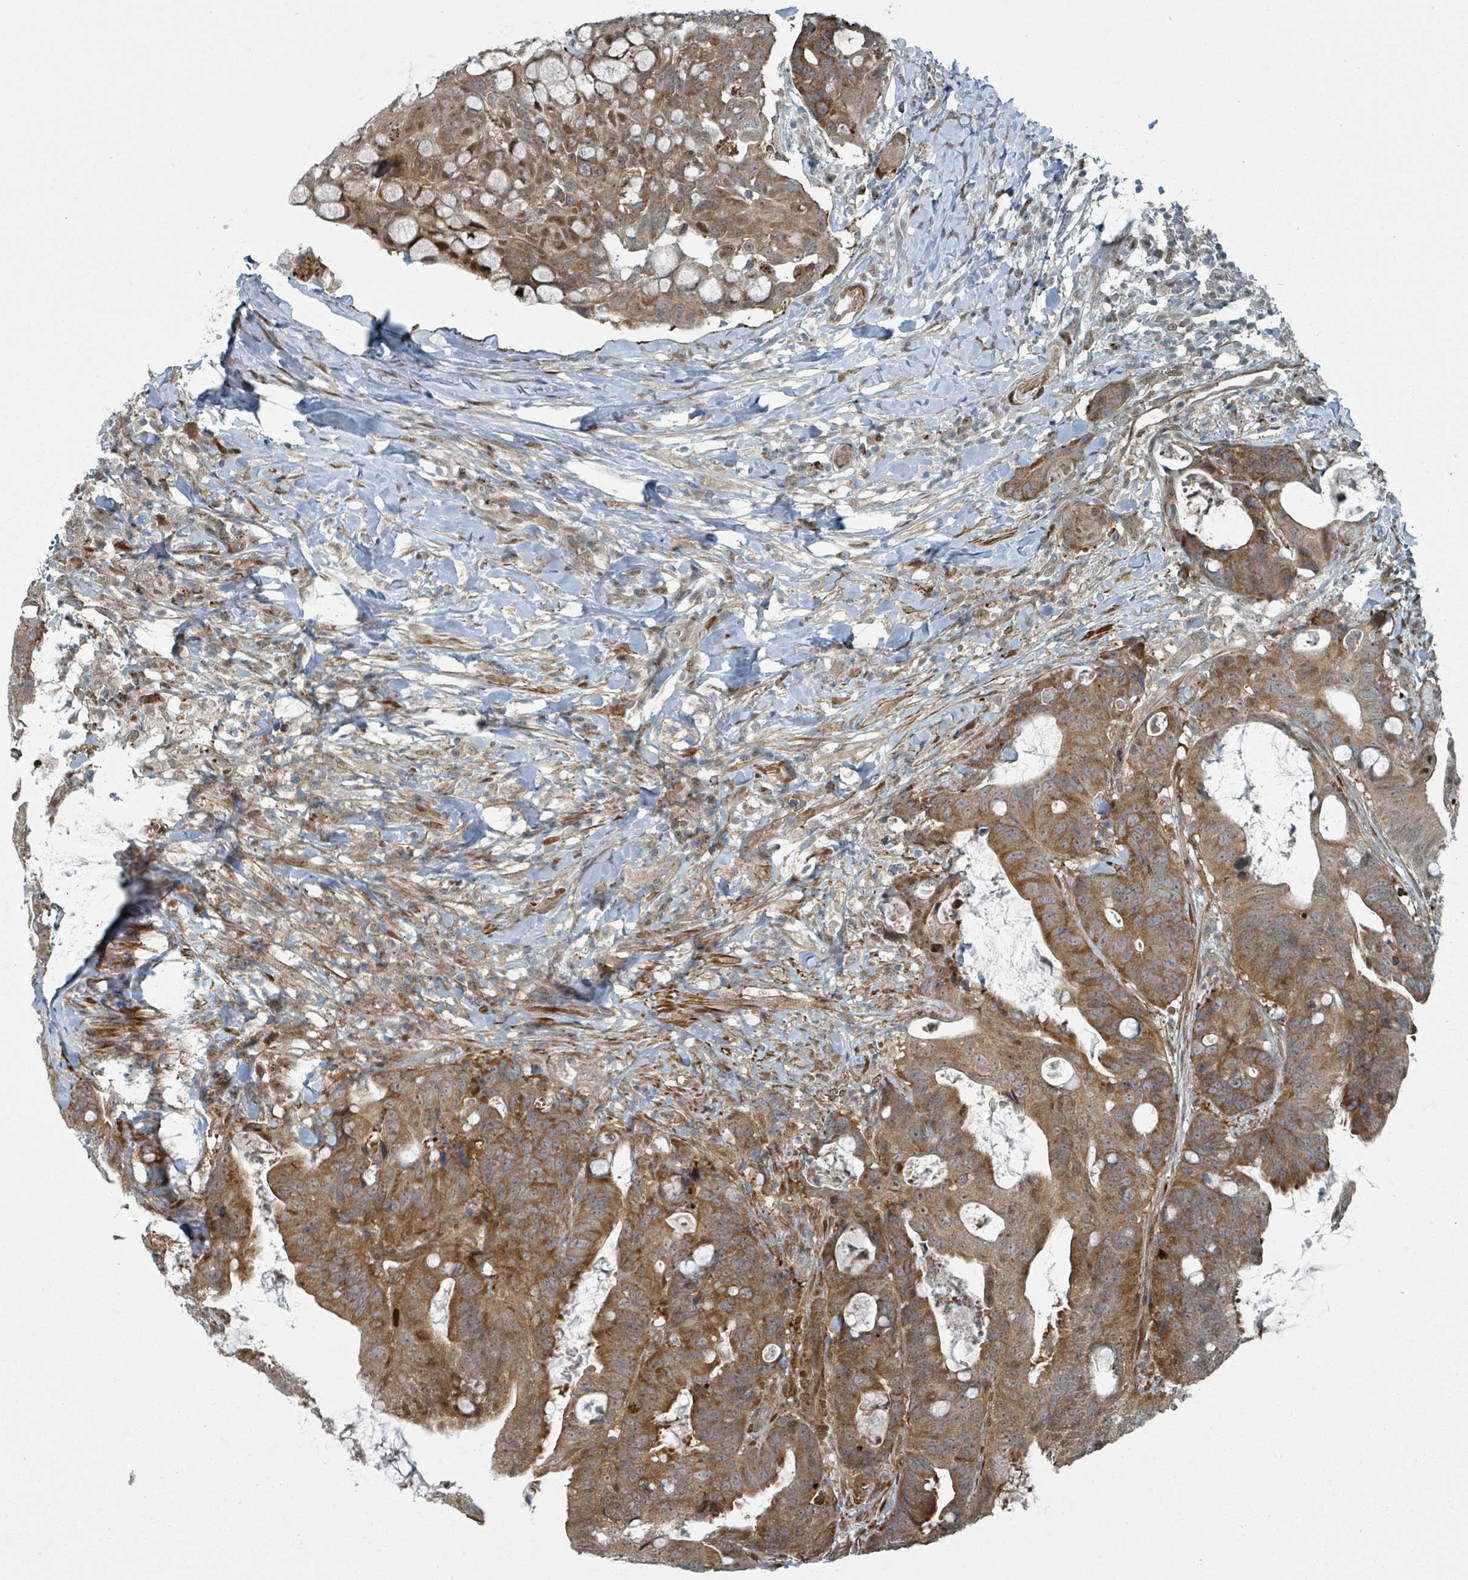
{"staining": {"intensity": "moderate", "quantity": ">75%", "location": "cytoplasmic/membranous"}, "tissue": "colorectal cancer", "cell_type": "Tumor cells", "image_type": "cancer", "snomed": [{"axis": "morphology", "description": "Adenocarcinoma, NOS"}, {"axis": "topography", "description": "Colon"}], "caption": "A medium amount of moderate cytoplasmic/membranous positivity is appreciated in approximately >75% of tumor cells in colorectal cancer tissue.", "gene": "RHPN2", "patient": {"sex": "female", "age": 82}}